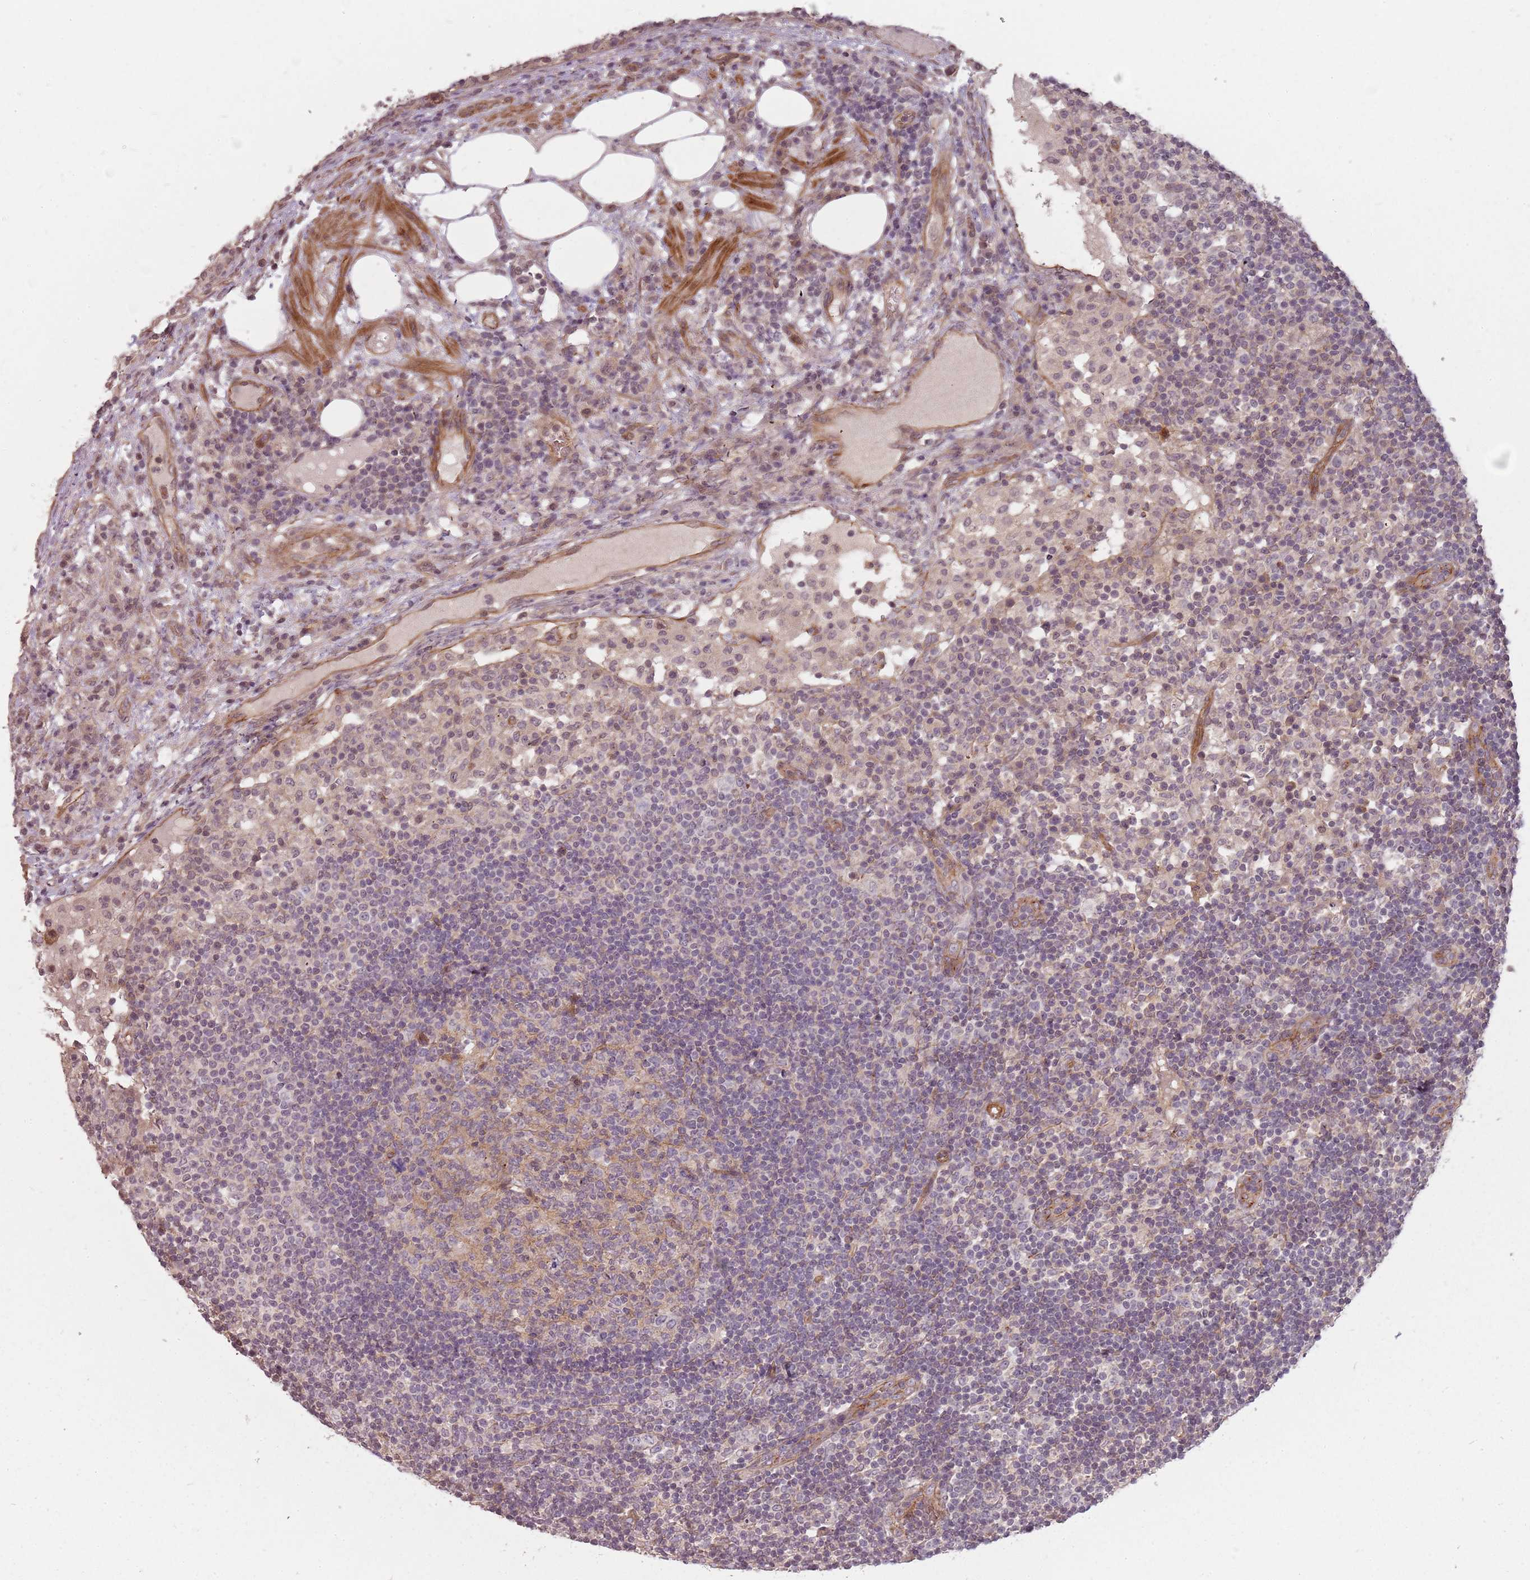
{"staining": {"intensity": "weak", "quantity": "<25%", "location": "cytoplasmic/membranous"}, "tissue": "lymph node", "cell_type": "Germinal center cells", "image_type": "normal", "snomed": [{"axis": "morphology", "description": "Normal tissue, NOS"}, {"axis": "topography", "description": "Lymph node"}], "caption": "Immunohistochemistry photomicrograph of unremarkable lymph node: lymph node stained with DAB demonstrates no significant protein expression in germinal center cells.", "gene": "PPP1R14C", "patient": {"sex": "female", "age": 53}}